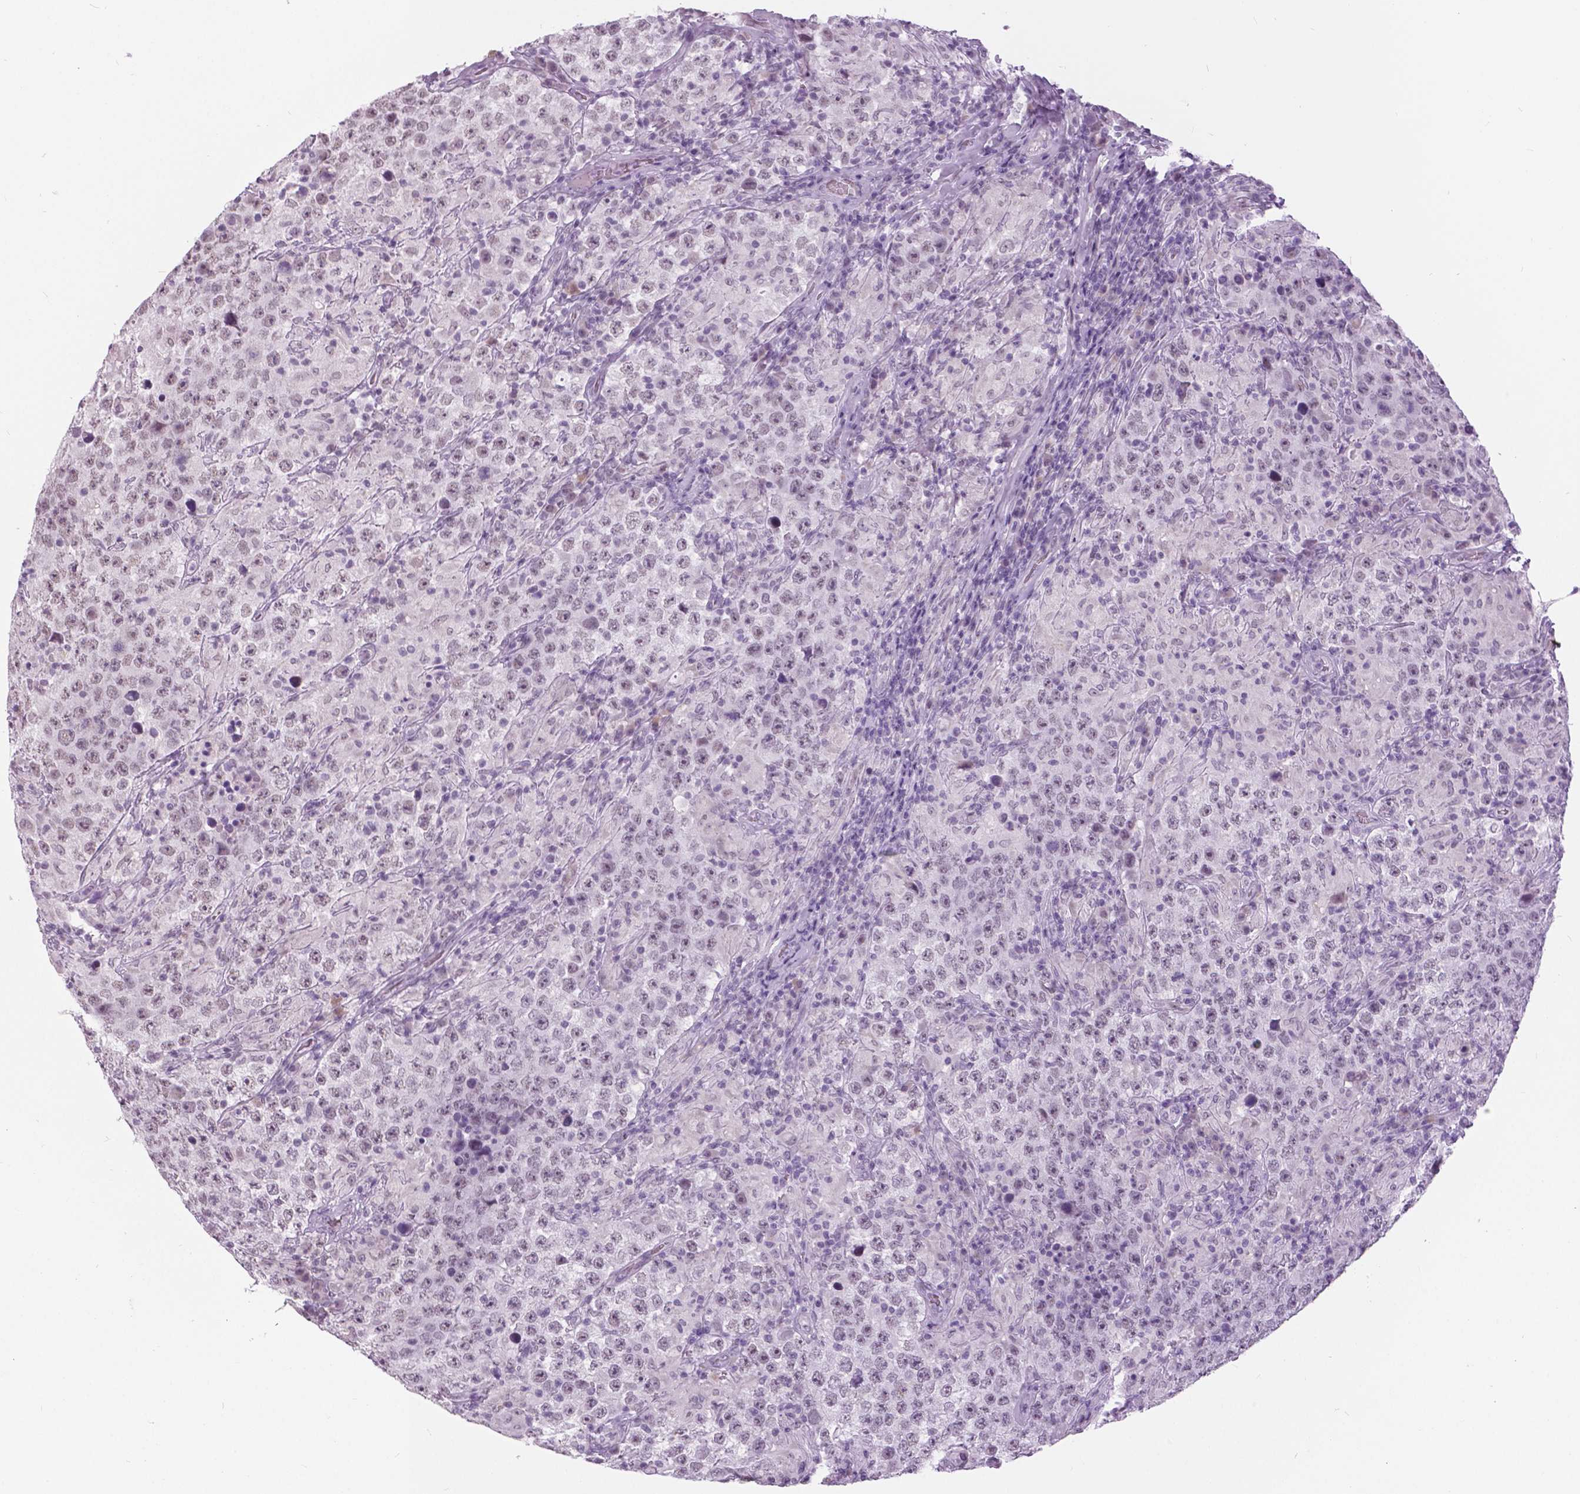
{"staining": {"intensity": "negative", "quantity": "none", "location": "none"}, "tissue": "testis cancer", "cell_type": "Tumor cells", "image_type": "cancer", "snomed": [{"axis": "morphology", "description": "Seminoma, NOS"}, {"axis": "morphology", "description": "Carcinoma, Embryonal, NOS"}, {"axis": "topography", "description": "Testis"}], "caption": "Tumor cells are negative for protein expression in human embryonal carcinoma (testis). (DAB (3,3'-diaminobenzidine) IHC with hematoxylin counter stain).", "gene": "MYOM1", "patient": {"sex": "male", "age": 41}}